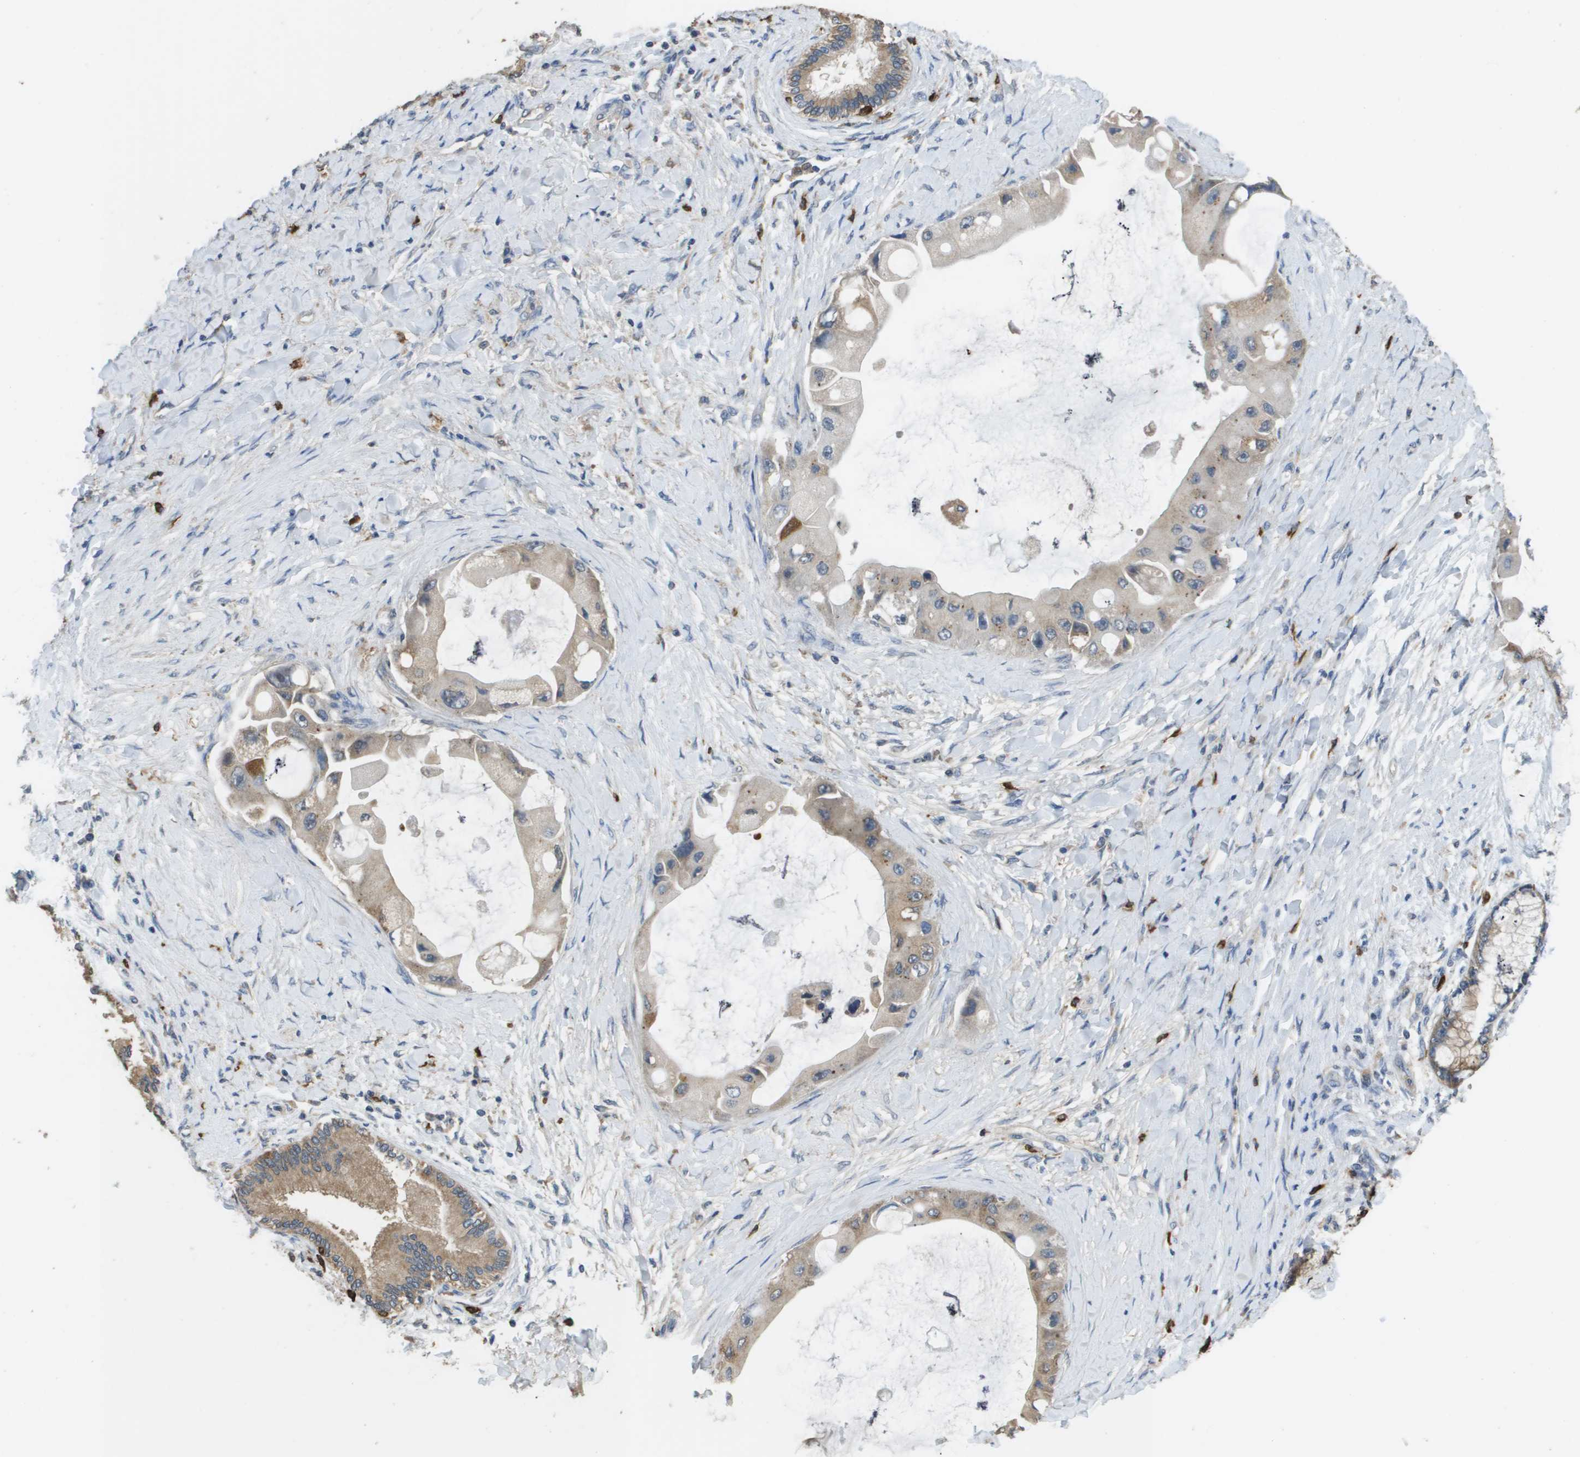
{"staining": {"intensity": "weak", "quantity": ">75%", "location": "cytoplasmic/membranous"}, "tissue": "liver cancer", "cell_type": "Tumor cells", "image_type": "cancer", "snomed": [{"axis": "morphology", "description": "Normal tissue, NOS"}, {"axis": "morphology", "description": "Cholangiocarcinoma"}, {"axis": "topography", "description": "Liver"}, {"axis": "topography", "description": "Peripheral nerve tissue"}], "caption": "Brown immunohistochemical staining in human liver cancer (cholangiocarcinoma) exhibits weak cytoplasmic/membranous positivity in about >75% of tumor cells.", "gene": "RAB27B", "patient": {"sex": "male", "age": 50}}